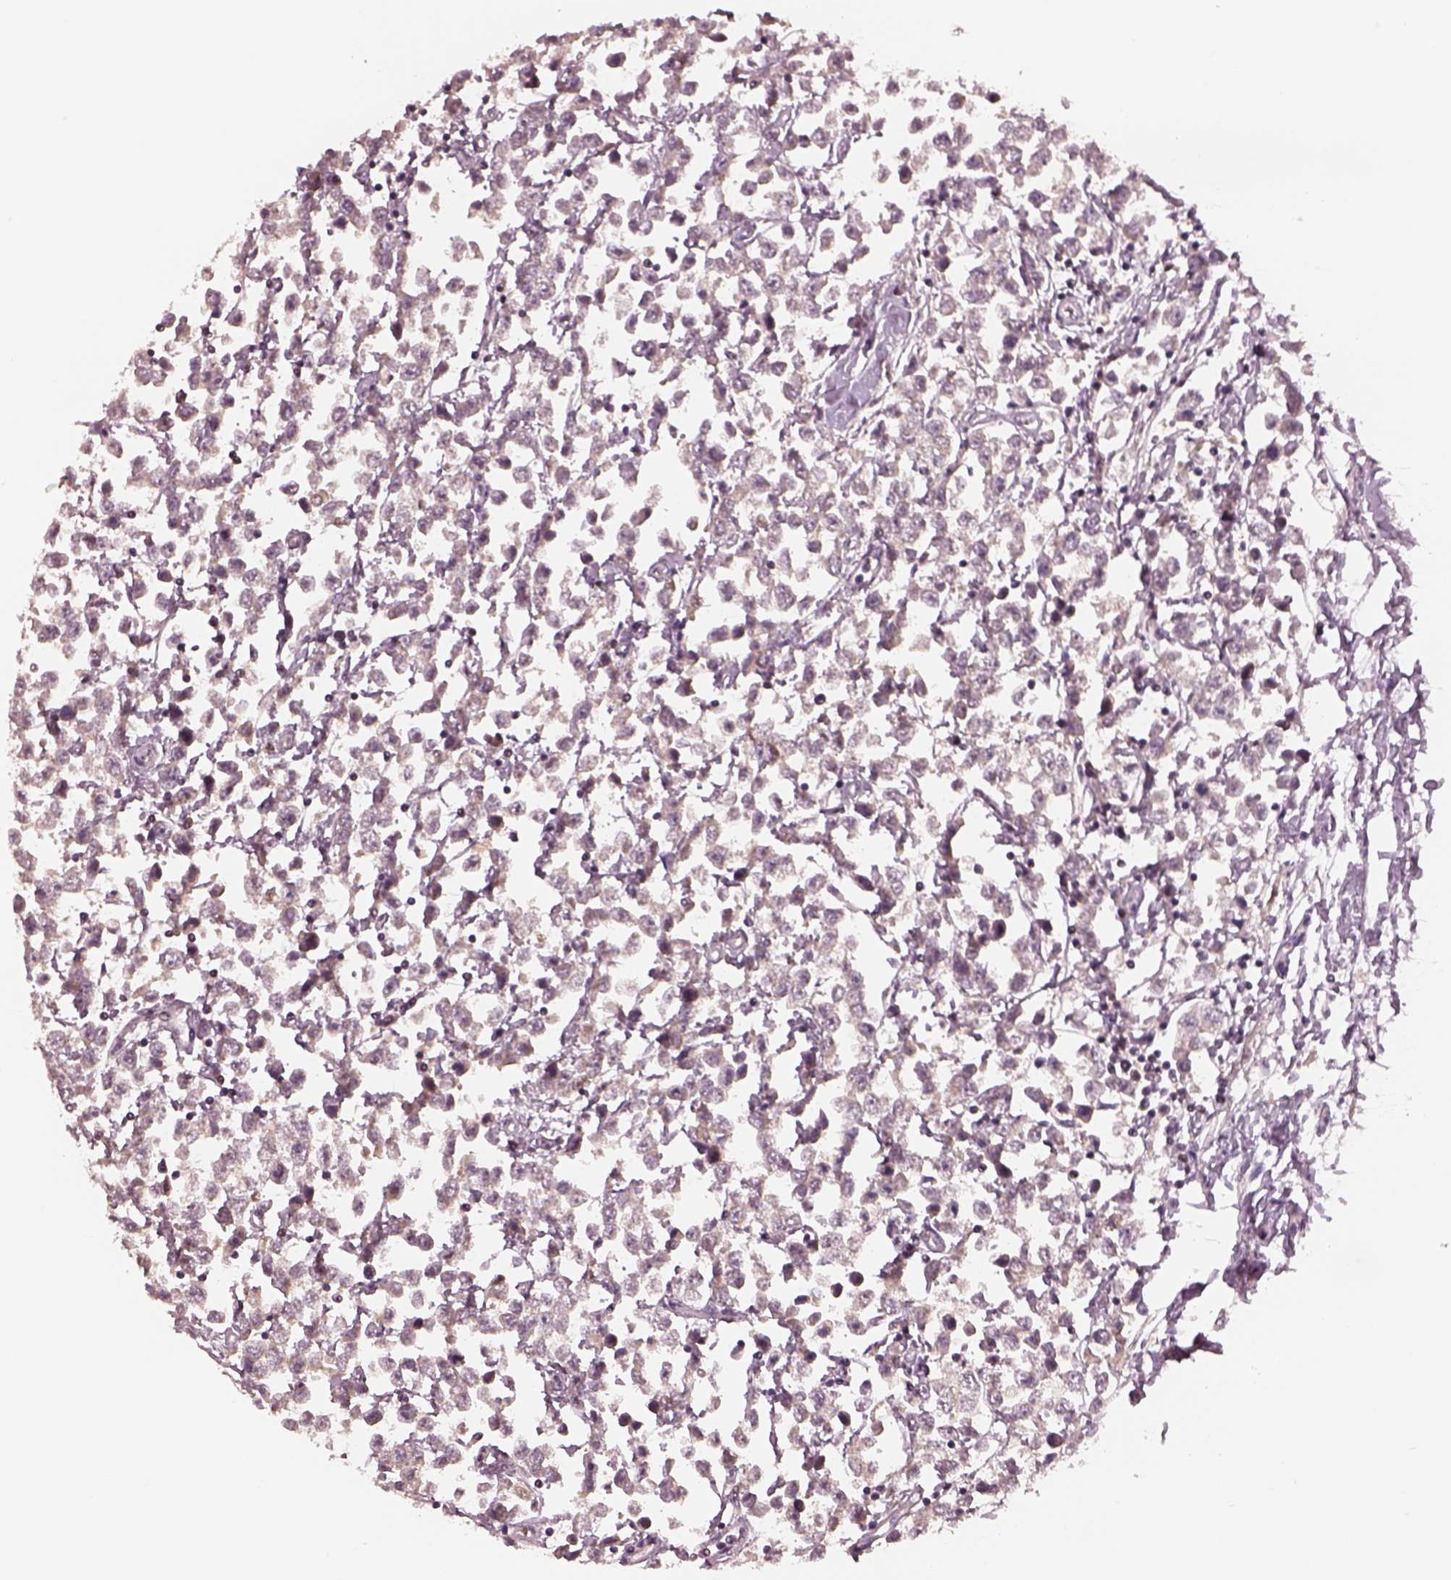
{"staining": {"intensity": "negative", "quantity": "none", "location": "none"}, "tissue": "testis cancer", "cell_type": "Tumor cells", "image_type": "cancer", "snomed": [{"axis": "morphology", "description": "Seminoma, NOS"}, {"axis": "topography", "description": "Testis"}], "caption": "This is an immunohistochemistry image of human testis cancer (seminoma). There is no expression in tumor cells.", "gene": "EGR4", "patient": {"sex": "male", "age": 34}}